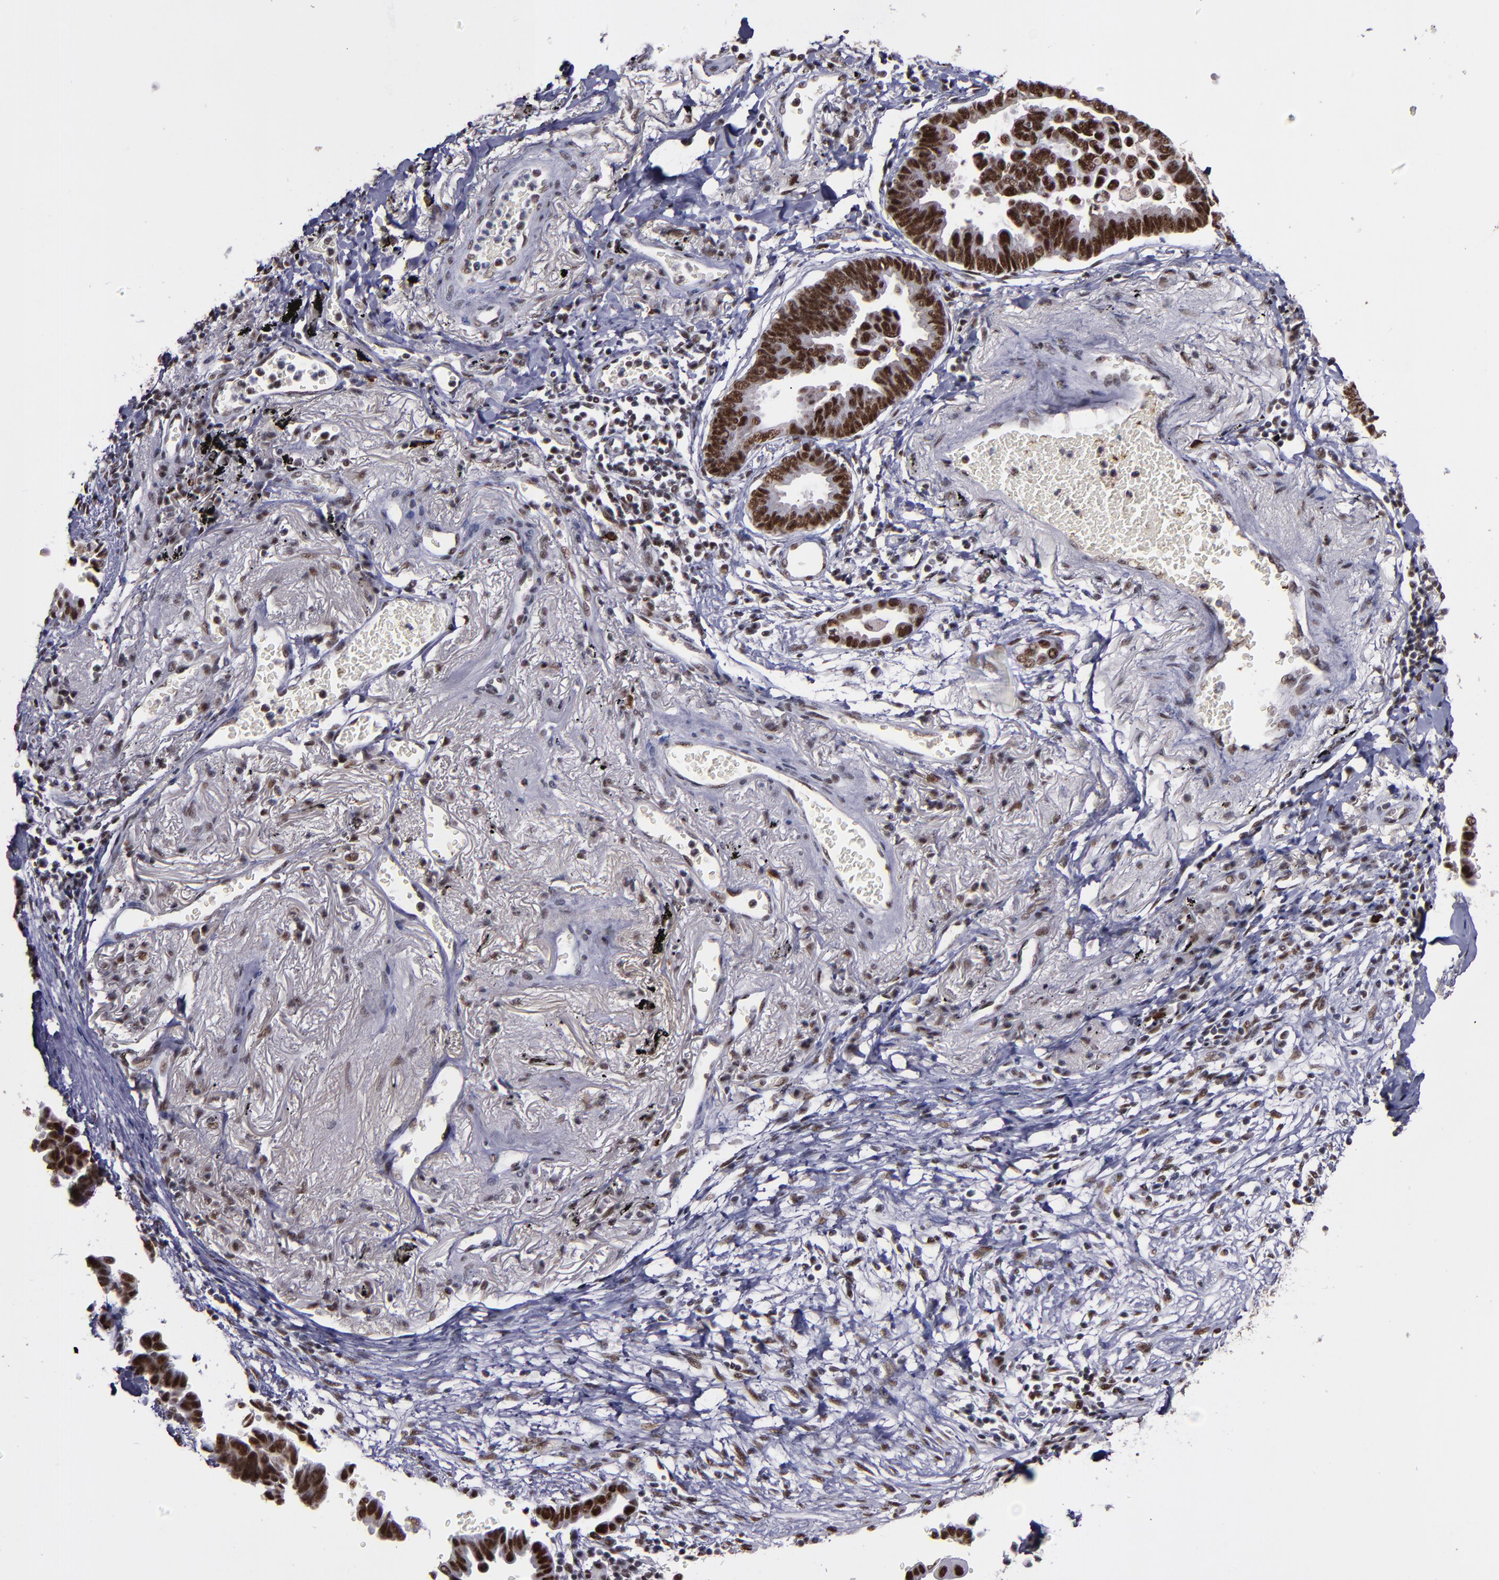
{"staining": {"intensity": "strong", "quantity": ">75%", "location": "nuclear"}, "tissue": "lung cancer", "cell_type": "Tumor cells", "image_type": "cancer", "snomed": [{"axis": "morphology", "description": "Adenocarcinoma, NOS"}, {"axis": "topography", "description": "Lung"}], "caption": "Immunohistochemical staining of lung cancer exhibits high levels of strong nuclear protein expression in about >75% of tumor cells.", "gene": "PPP4R3A", "patient": {"sex": "female", "age": 64}}